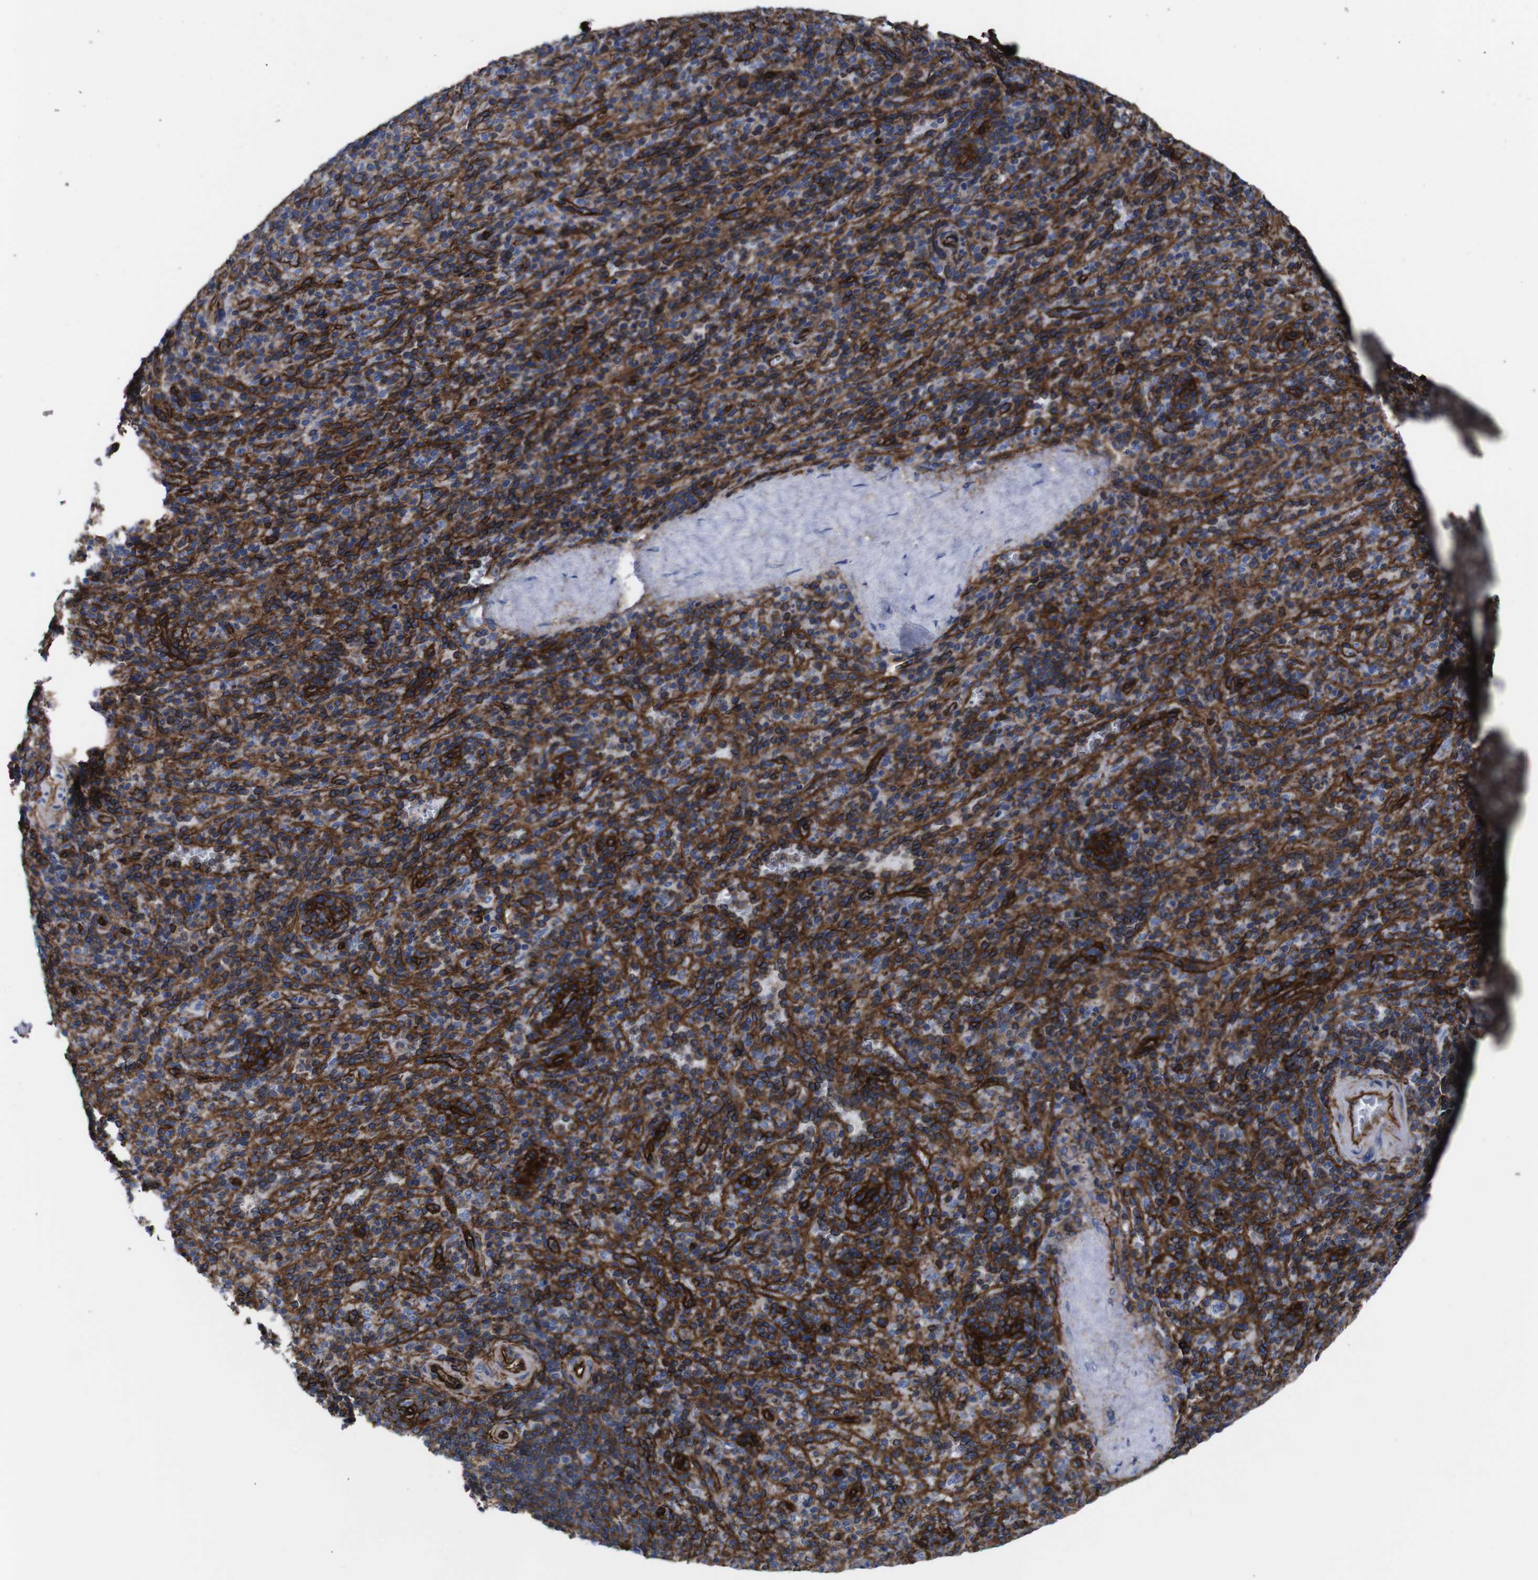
{"staining": {"intensity": "weak", "quantity": "25%-75%", "location": "cytoplasmic/membranous"}, "tissue": "spleen", "cell_type": "Cells in red pulp", "image_type": "normal", "snomed": [{"axis": "morphology", "description": "Normal tissue, NOS"}, {"axis": "topography", "description": "Spleen"}], "caption": "Brown immunohistochemical staining in unremarkable human spleen demonstrates weak cytoplasmic/membranous staining in about 25%-75% of cells in red pulp.", "gene": "SPTBN1", "patient": {"sex": "male", "age": 36}}